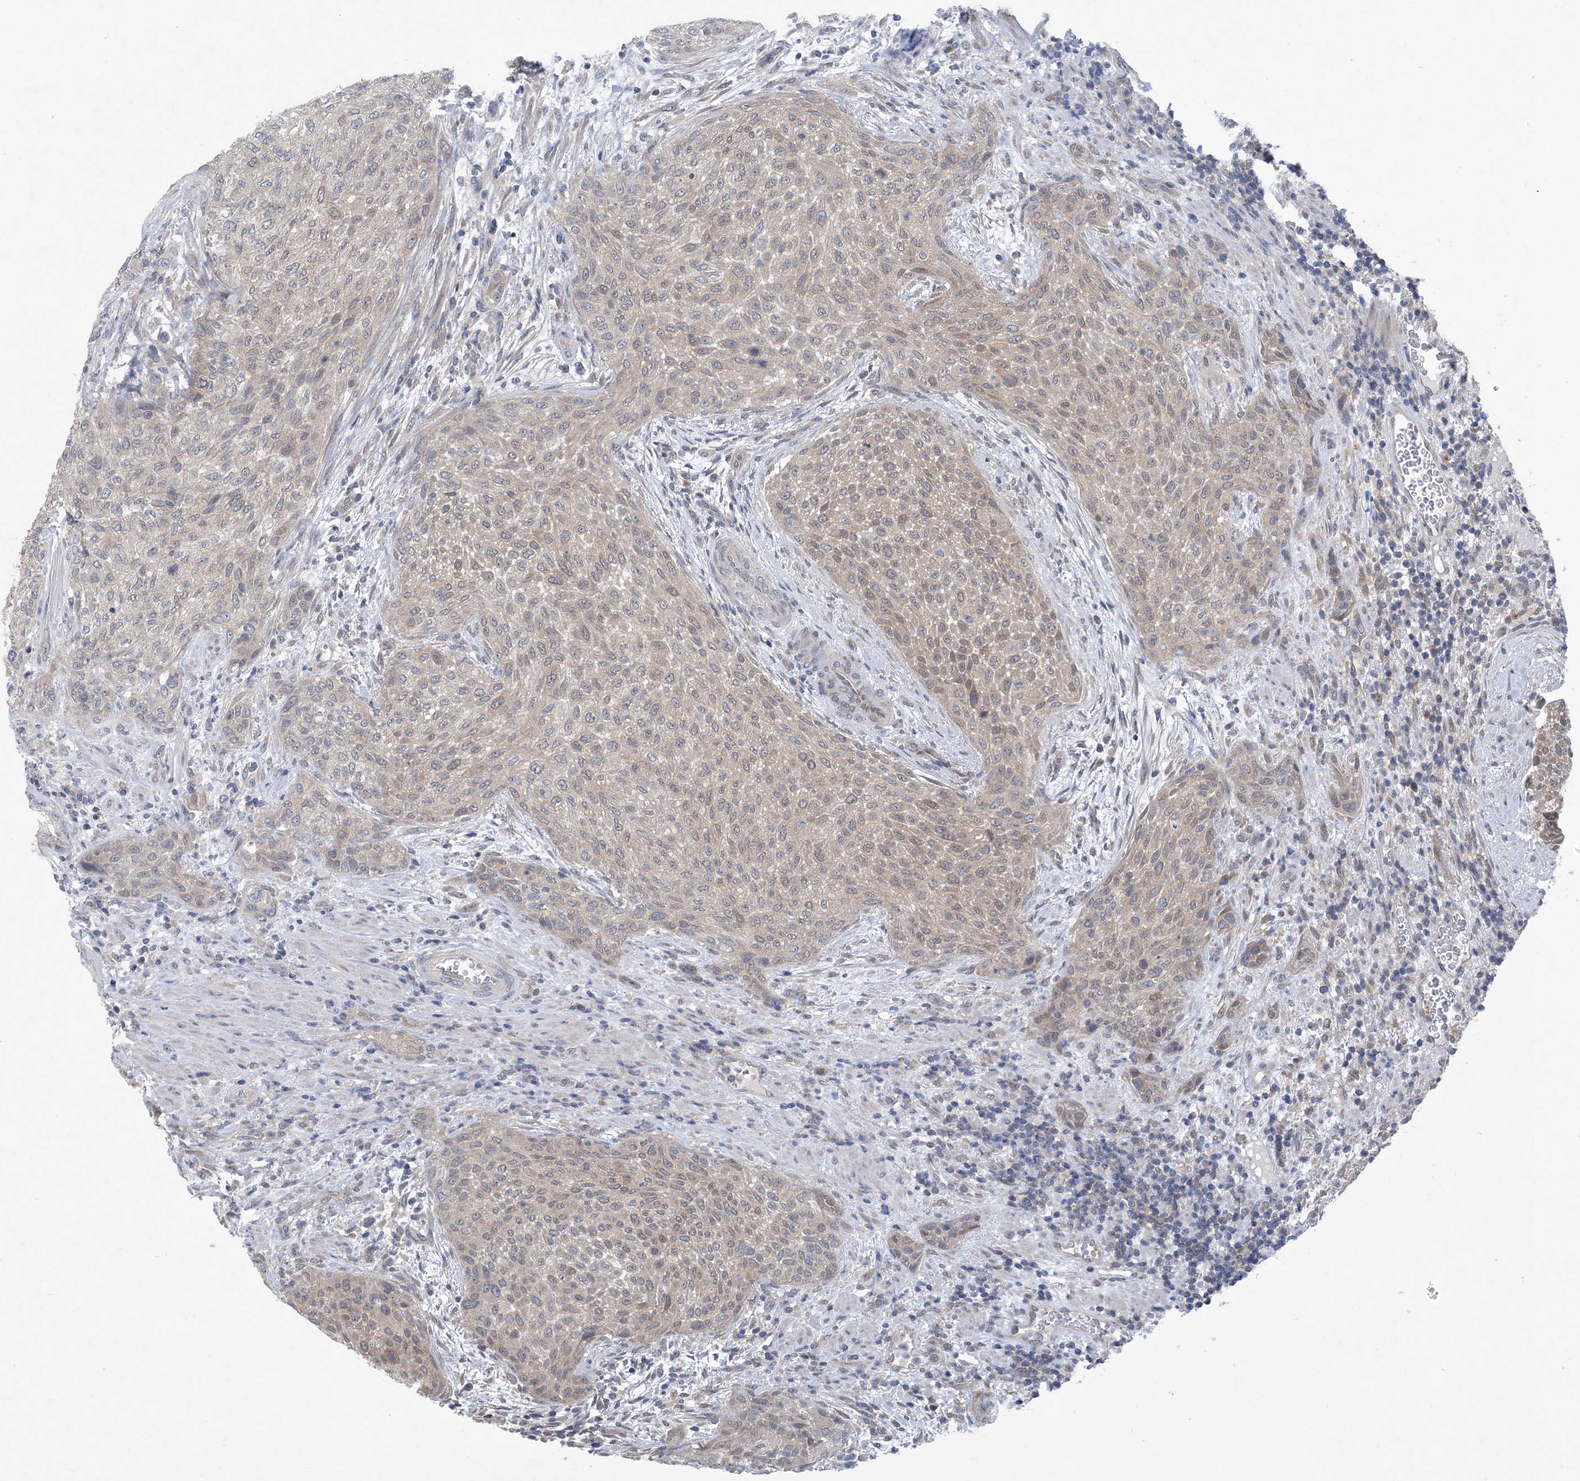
{"staining": {"intensity": "weak", "quantity": "<25%", "location": "nuclear"}, "tissue": "urothelial cancer", "cell_type": "Tumor cells", "image_type": "cancer", "snomed": [{"axis": "morphology", "description": "Urothelial carcinoma, High grade"}, {"axis": "topography", "description": "Urinary bladder"}], "caption": "A photomicrograph of human urothelial cancer is negative for staining in tumor cells.", "gene": "HIKESHI", "patient": {"sex": "male", "age": 35}}